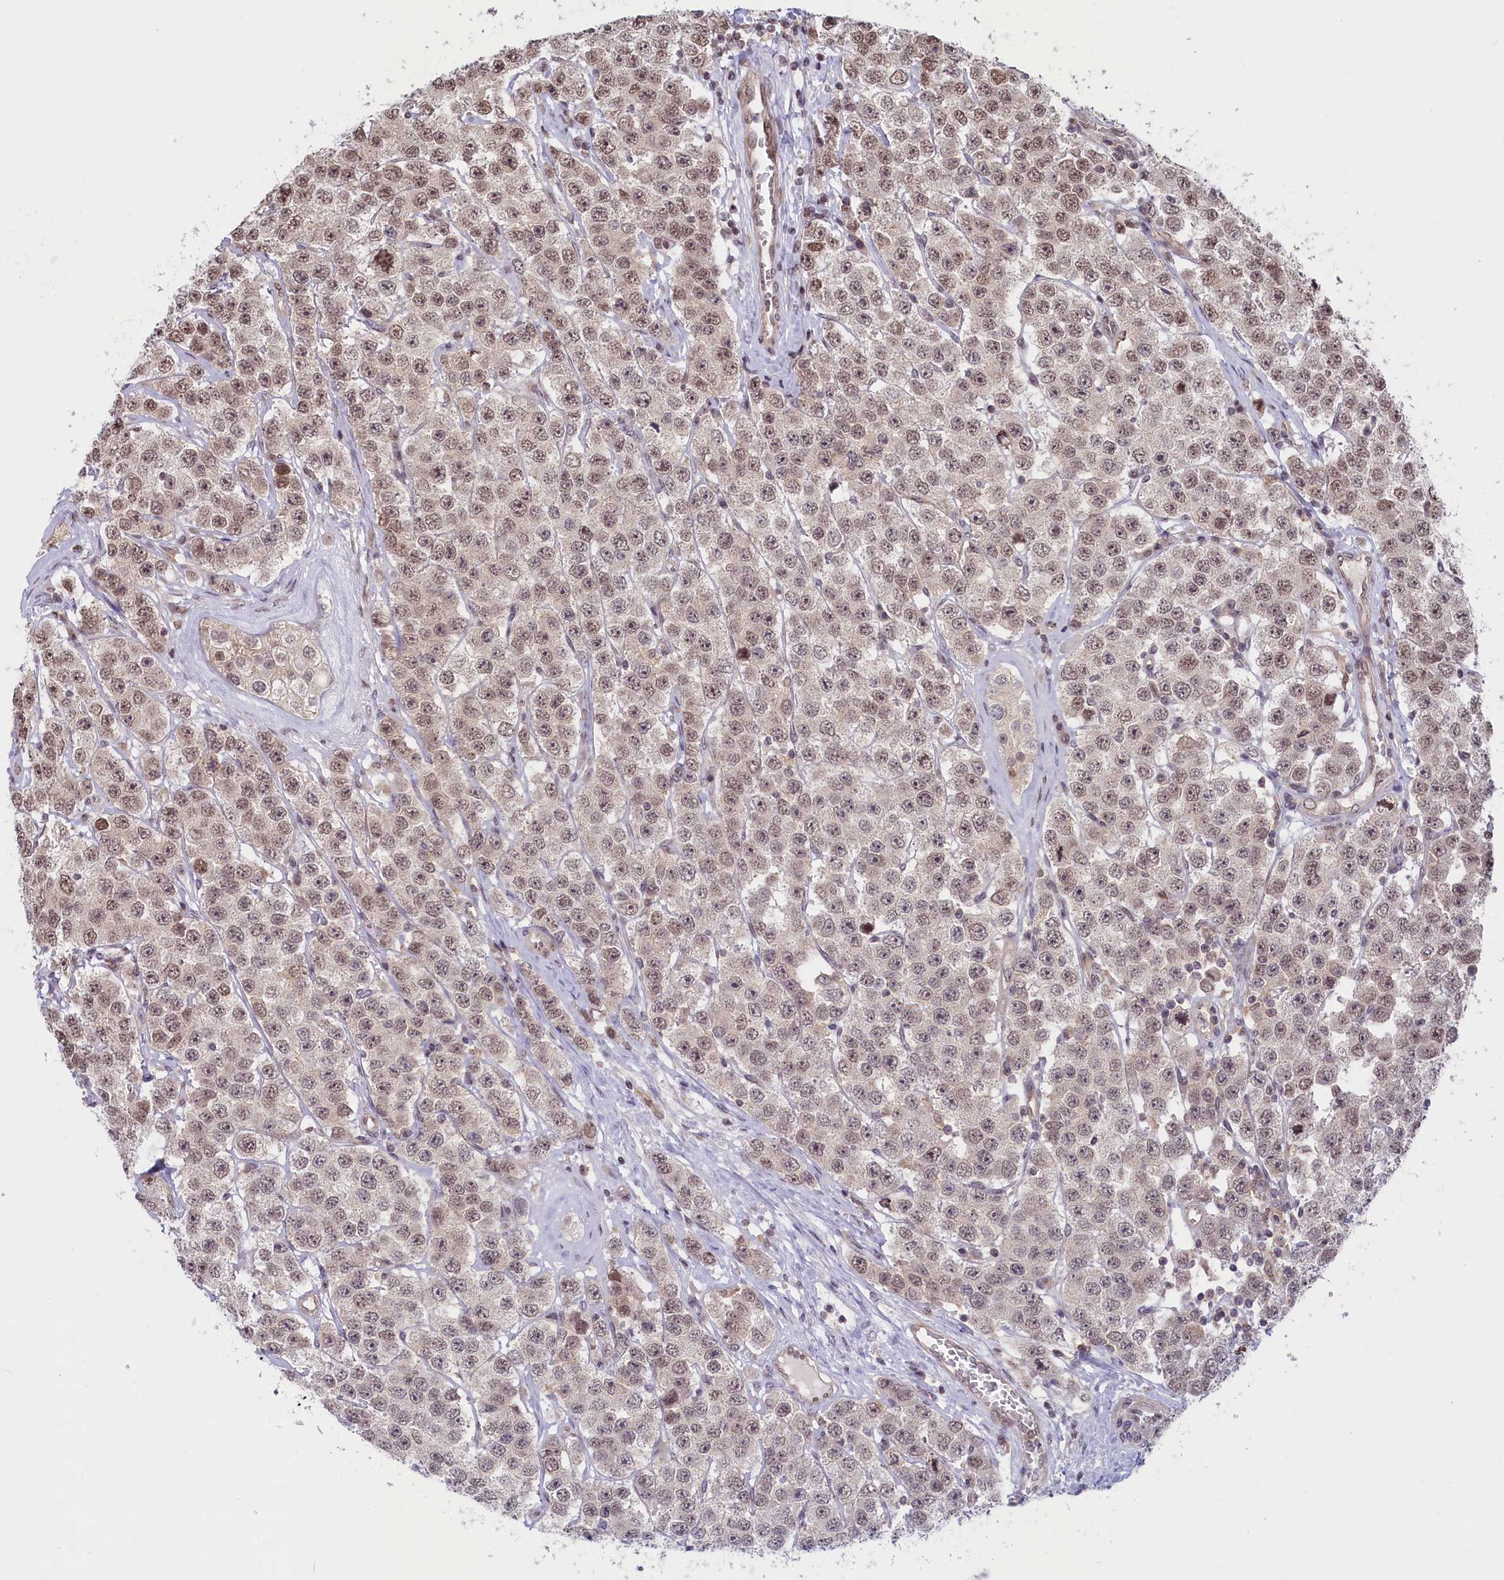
{"staining": {"intensity": "weak", "quantity": ">75%", "location": "nuclear"}, "tissue": "testis cancer", "cell_type": "Tumor cells", "image_type": "cancer", "snomed": [{"axis": "morphology", "description": "Seminoma, NOS"}, {"axis": "topography", "description": "Testis"}], "caption": "Testis cancer stained with a brown dye reveals weak nuclear positive positivity in approximately >75% of tumor cells.", "gene": "FCHO1", "patient": {"sex": "male", "age": 28}}